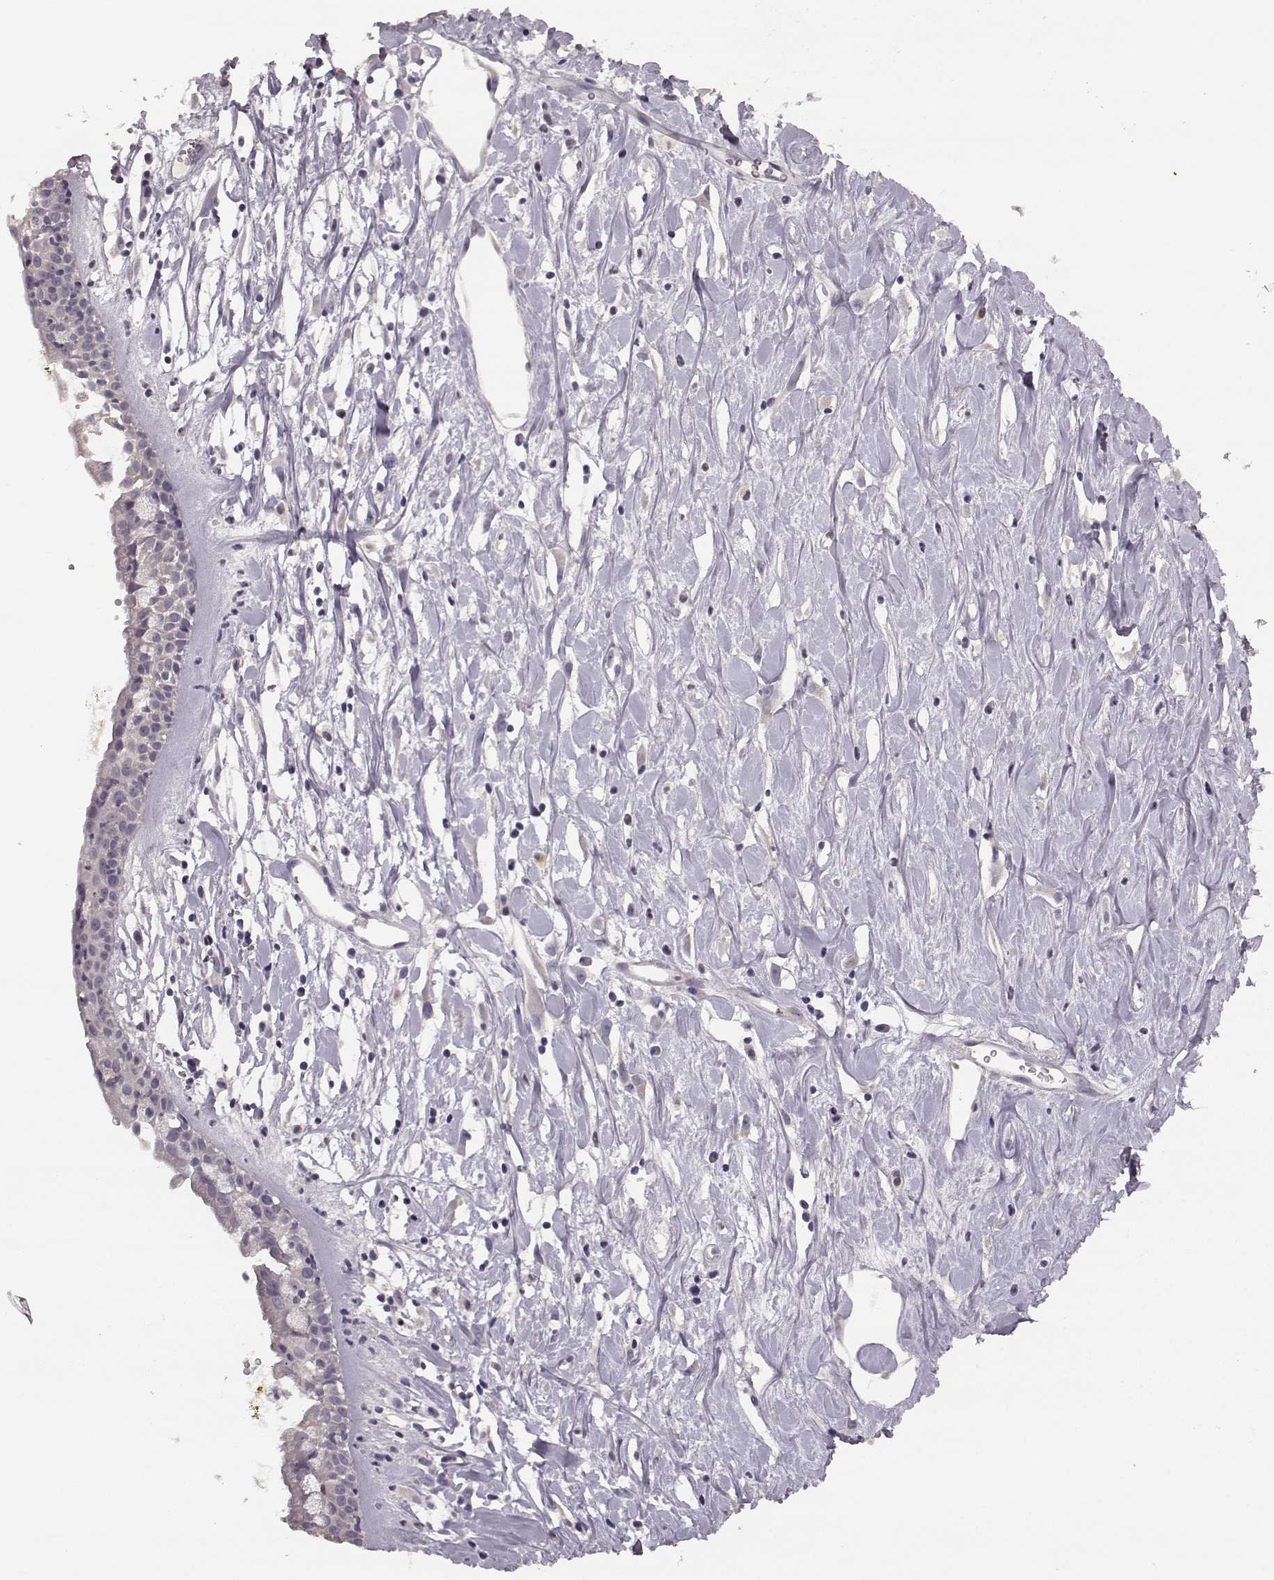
{"staining": {"intensity": "weak", "quantity": "<25%", "location": "cytoplasmic/membranous"}, "tissue": "nasopharynx", "cell_type": "Respiratory epithelial cells", "image_type": "normal", "snomed": [{"axis": "morphology", "description": "Normal tissue, NOS"}, {"axis": "topography", "description": "Nasopharynx"}], "caption": "Nasopharynx was stained to show a protein in brown. There is no significant staining in respiratory epithelial cells. (DAB immunohistochemistry (IHC) visualized using brightfield microscopy, high magnification).", "gene": "GHR", "patient": {"sex": "female", "age": 85}}